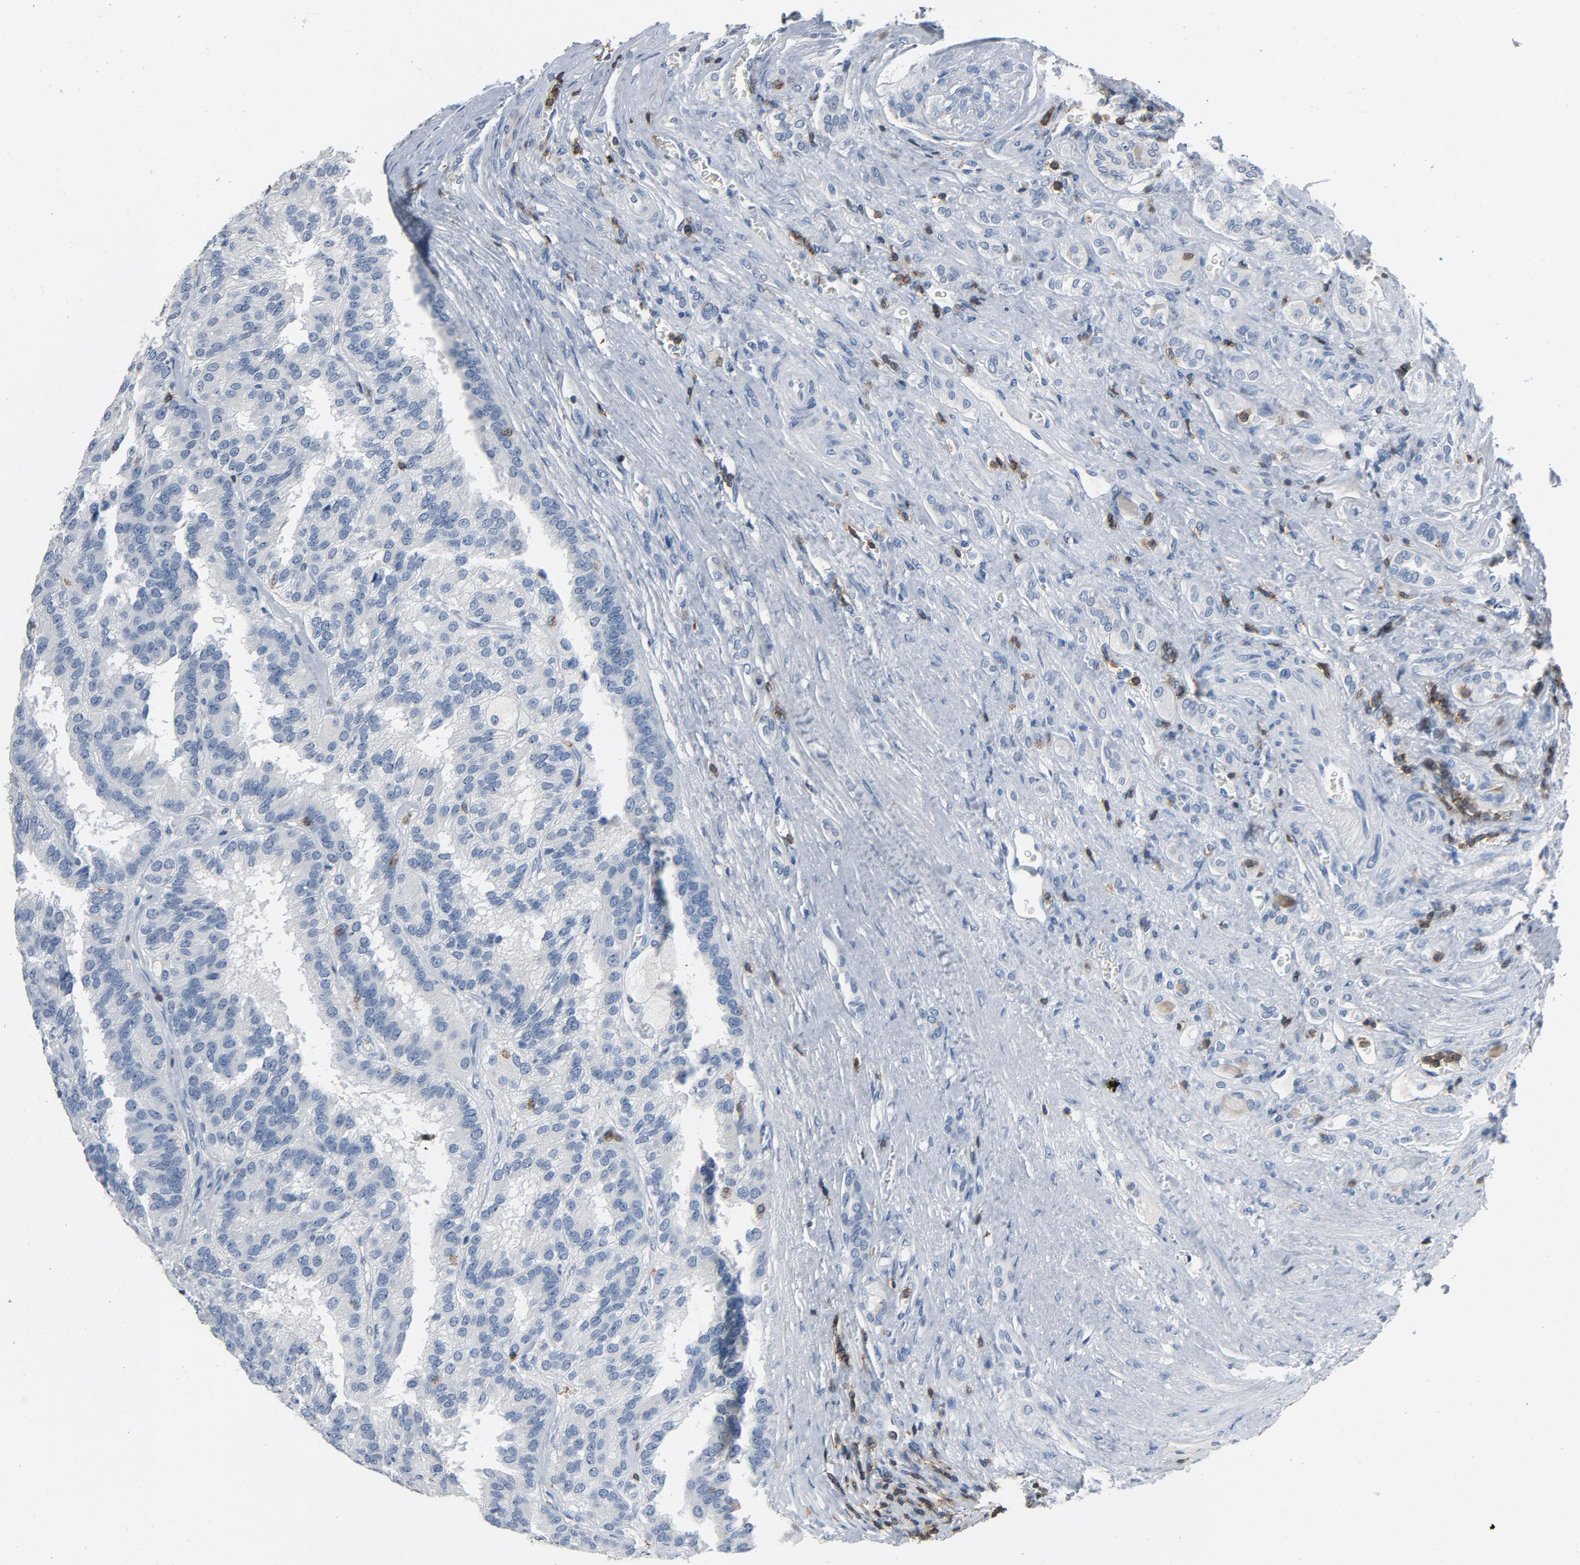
{"staining": {"intensity": "negative", "quantity": "none", "location": "none"}, "tissue": "renal cancer", "cell_type": "Tumor cells", "image_type": "cancer", "snomed": [{"axis": "morphology", "description": "Adenocarcinoma, NOS"}, {"axis": "topography", "description": "Kidney"}], "caption": "Tumor cells show no significant protein positivity in renal cancer.", "gene": "LCK", "patient": {"sex": "male", "age": 46}}